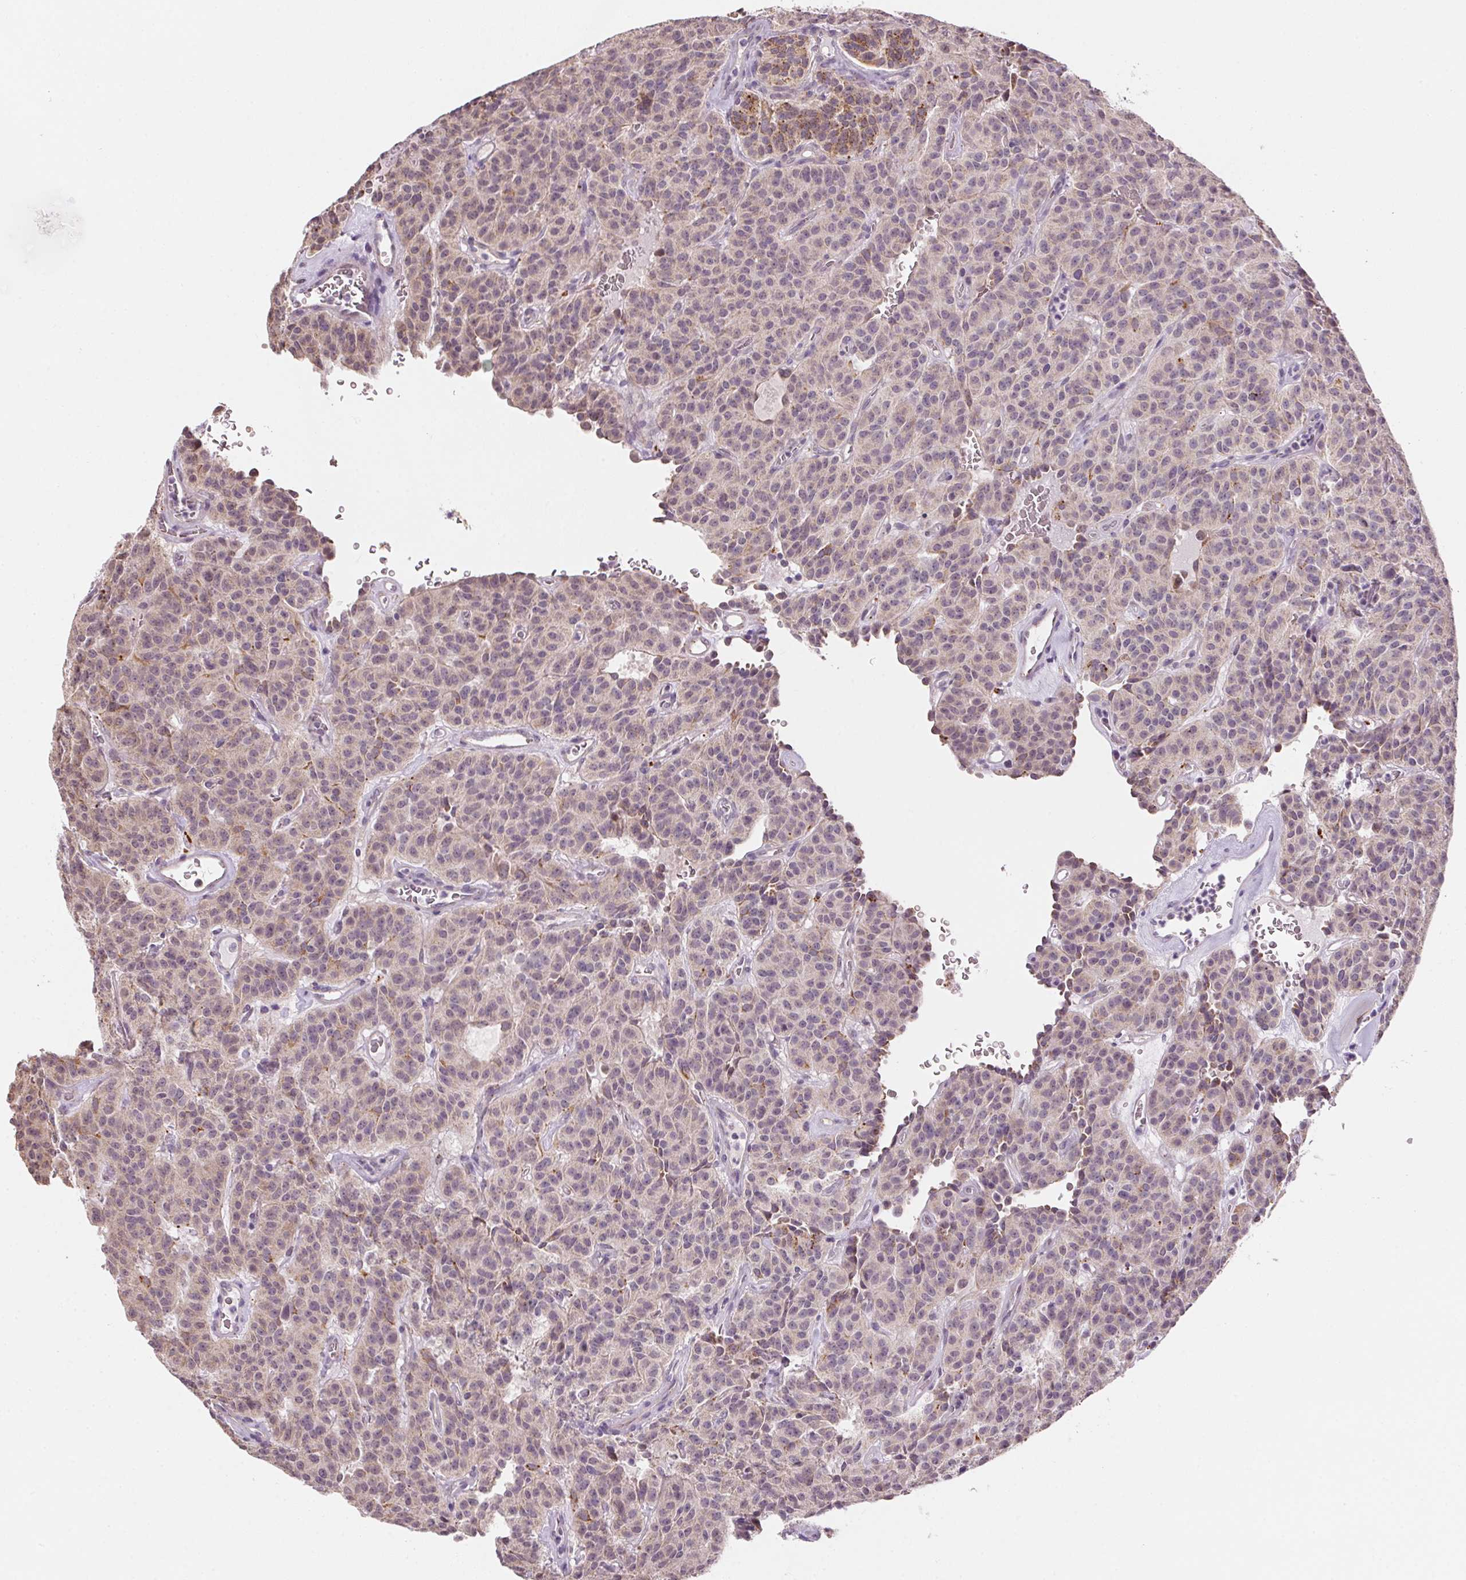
{"staining": {"intensity": "moderate", "quantity": "25%-75%", "location": "cytoplasmic/membranous"}, "tissue": "carcinoid", "cell_type": "Tumor cells", "image_type": "cancer", "snomed": [{"axis": "morphology", "description": "Carcinoid, malignant, NOS"}, {"axis": "topography", "description": "Lung"}], "caption": "This is an image of immunohistochemistry staining of carcinoid, which shows moderate positivity in the cytoplasmic/membranous of tumor cells.", "gene": "METTL13", "patient": {"sex": "female", "age": 61}}